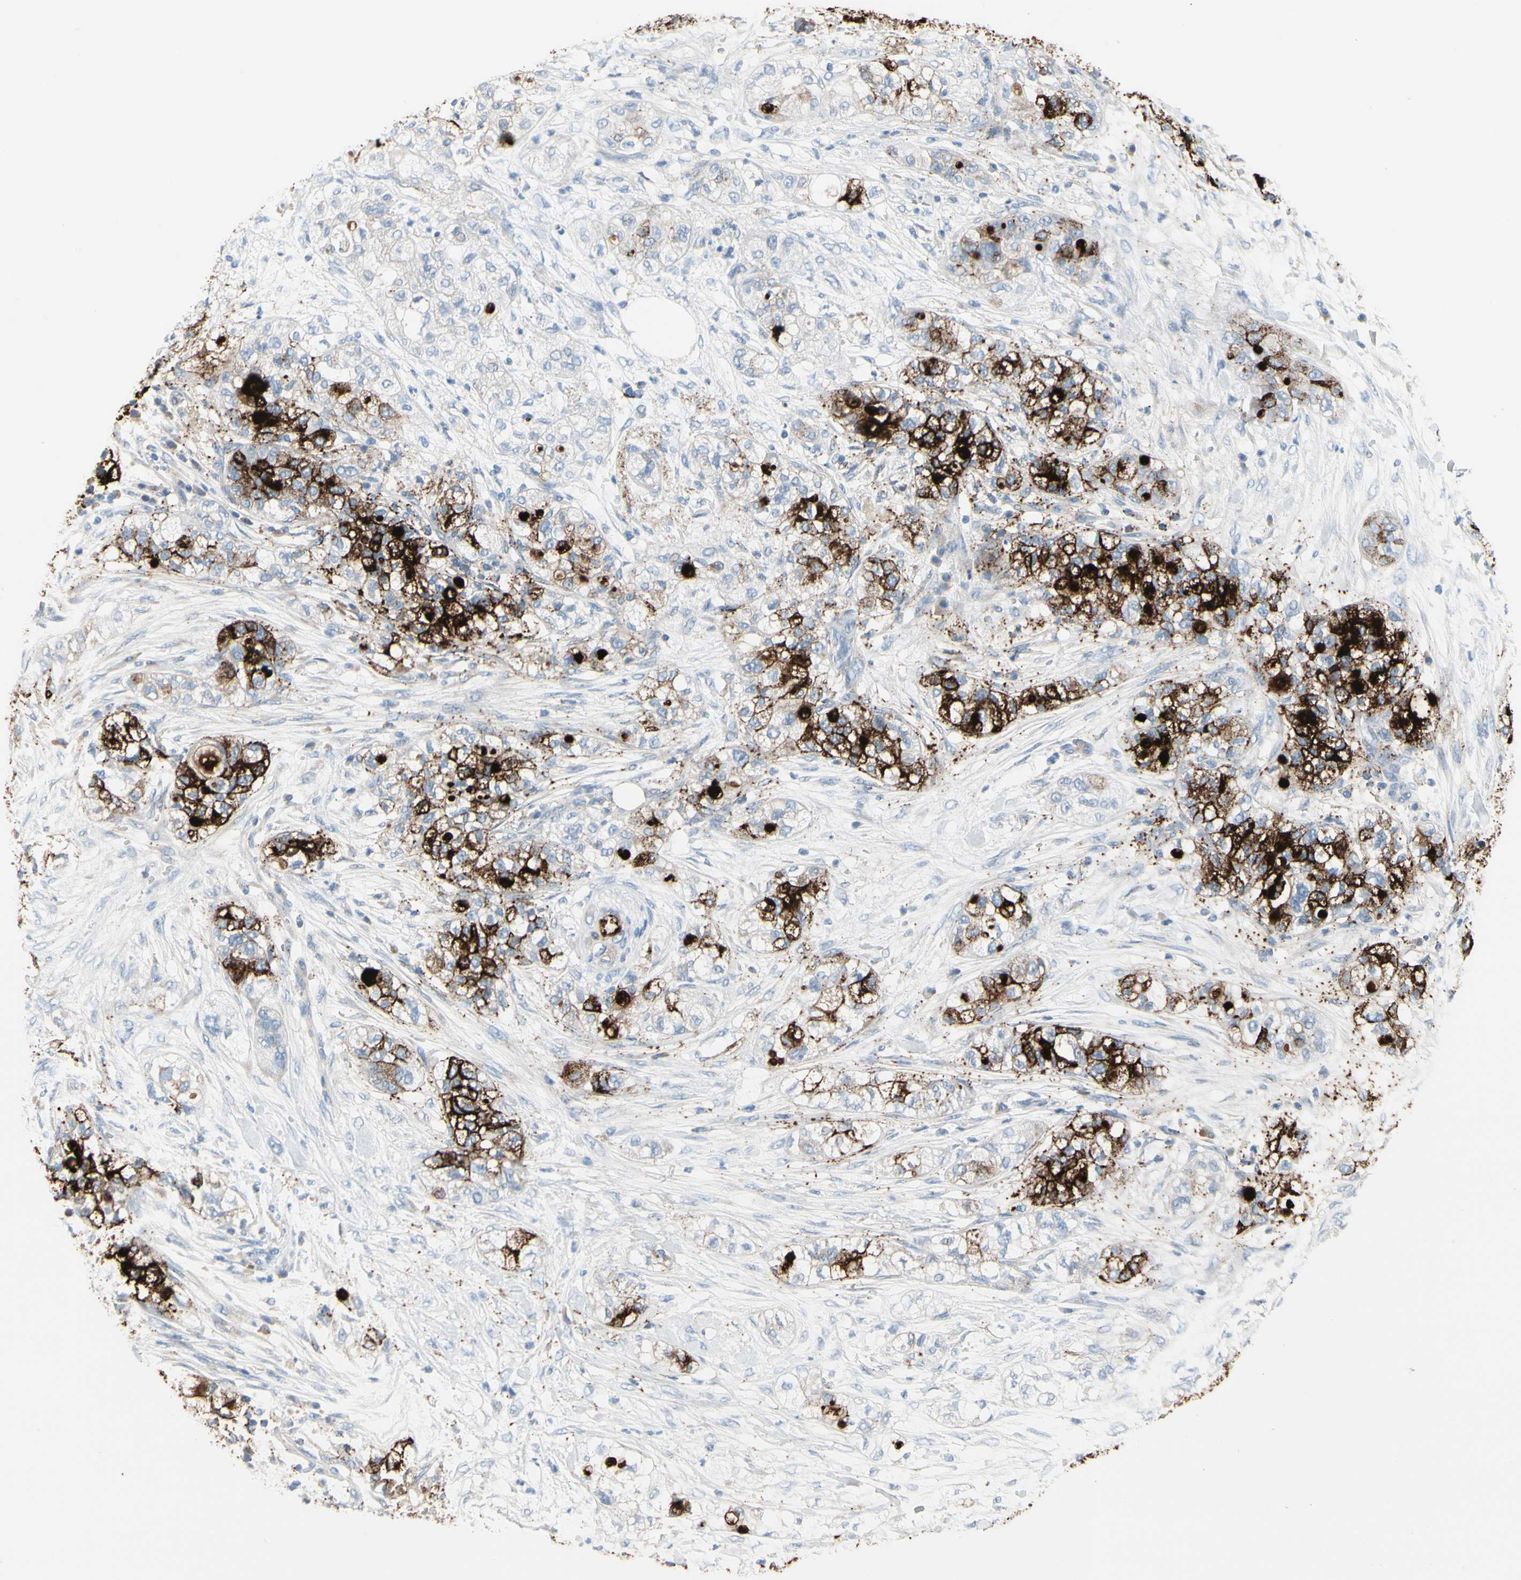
{"staining": {"intensity": "strong", "quantity": "25%-75%", "location": "cytoplasmic/membranous"}, "tissue": "pancreatic cancer", "cell_type": "Tumor cells", "image_type": "cancer", "snomed": [{"axis": "morphology", "description": "Adenocarcinoma, NOS"}, {"axis": "topography", "description": "Pancreas"}], "caption": "Pancreatic cancer tissue demonstrates strong cytoplasmic/membranous positivity in approximately 25%-75% of tumor cells", "gene": "MUC5B", "patient": {"sex": "female", "age": 78}}